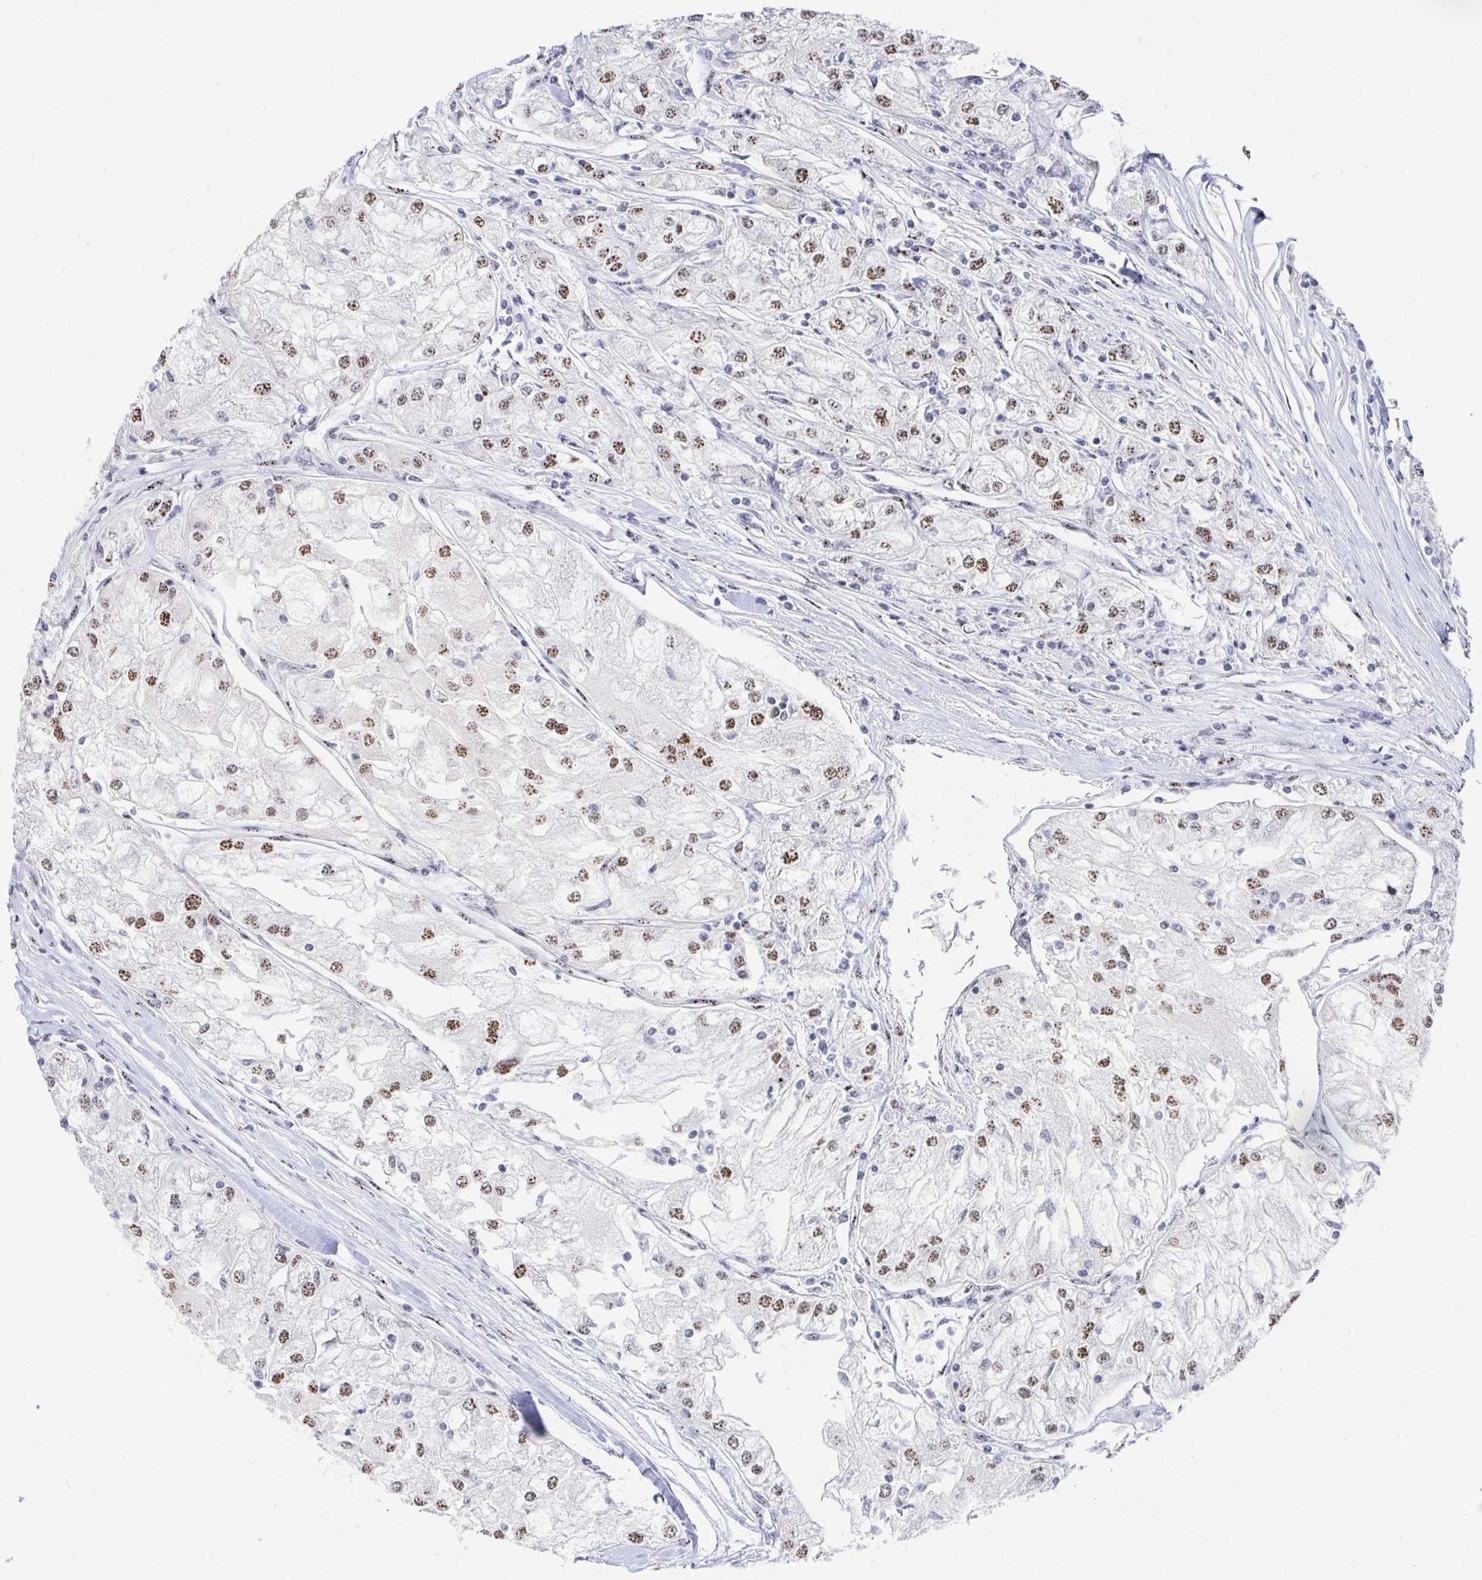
{"staining": {"intensity": "moderate", "quantity": "25%-75%", "location": "nuclear"}, "tissue": "renal cancer", "cell_type": "Tumor cells", "image_type": "cancer", "snomed": [{"axis": "morphology", "description": "Adenocarcinoma, NOS"}, {"axis": "topography", "description": "Kidney"}], "caption": "Tumor cells reveal medium levels of moderate nuclear staining in about 25%-75% of cells in human adenocarcinoma (renal).", "gene": "CLIC3", "patient": {"sex": "female", "age": 72}}